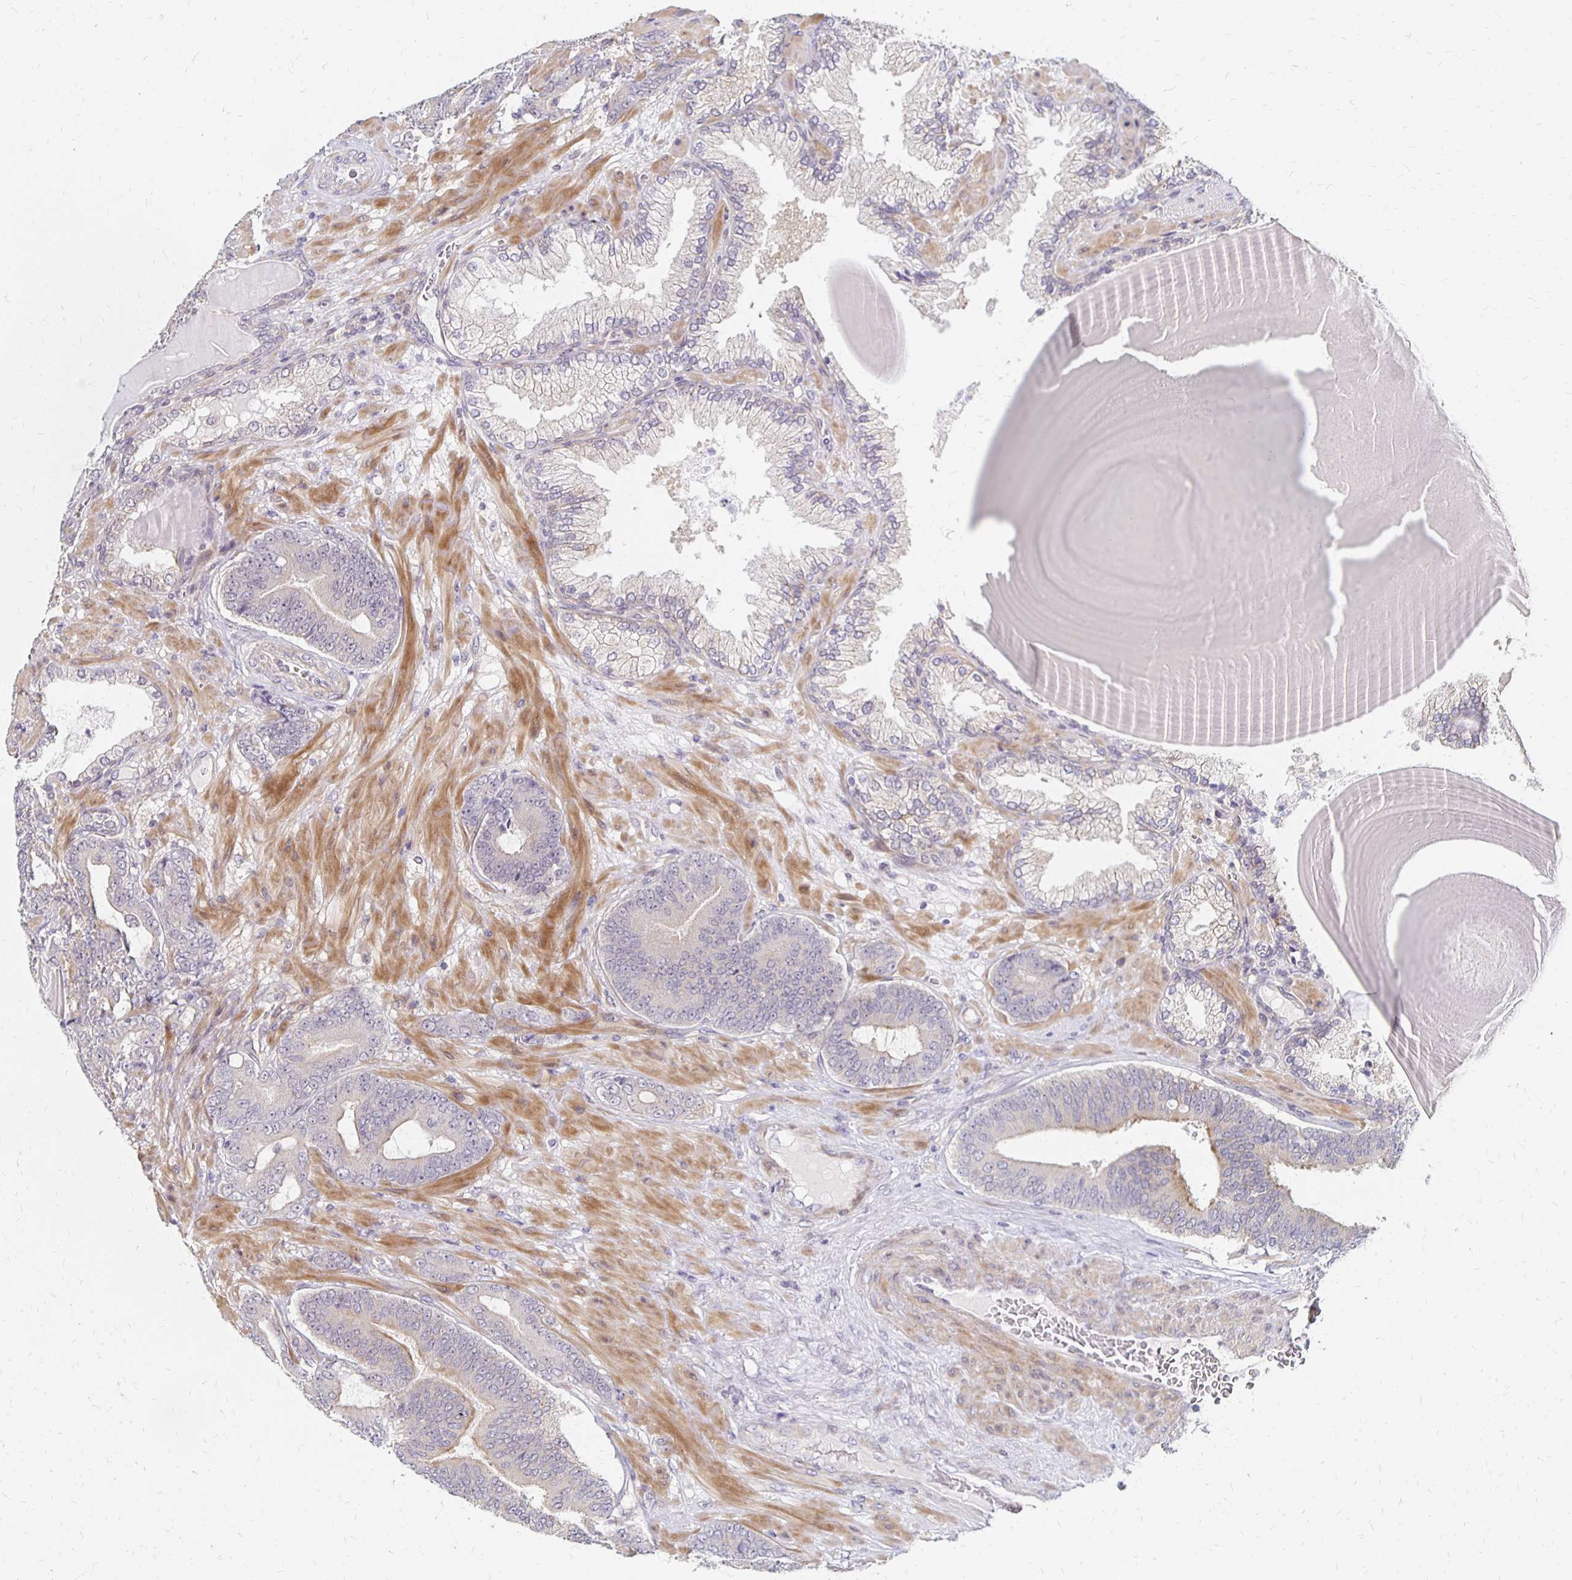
{"staining": {"intensity": "negative", "quantity": "none", "location": "none"}, "tissue": "prostate cancer", "cell_type": "Tumor cells", "image_type": "cancer", "snomed": [{"axis": "morphology", "description": "Adenocarcinoma, High grade"}, {"axis": "topography", "description": "Prostate"}], "caption": "Adenocarcinoma (high-grade) (prostate) was stained to show a protein in brown. There is no significant staining in tumor cells.", "gene": "PRKCB", "patient": {"sex": "male", "age": 62}}